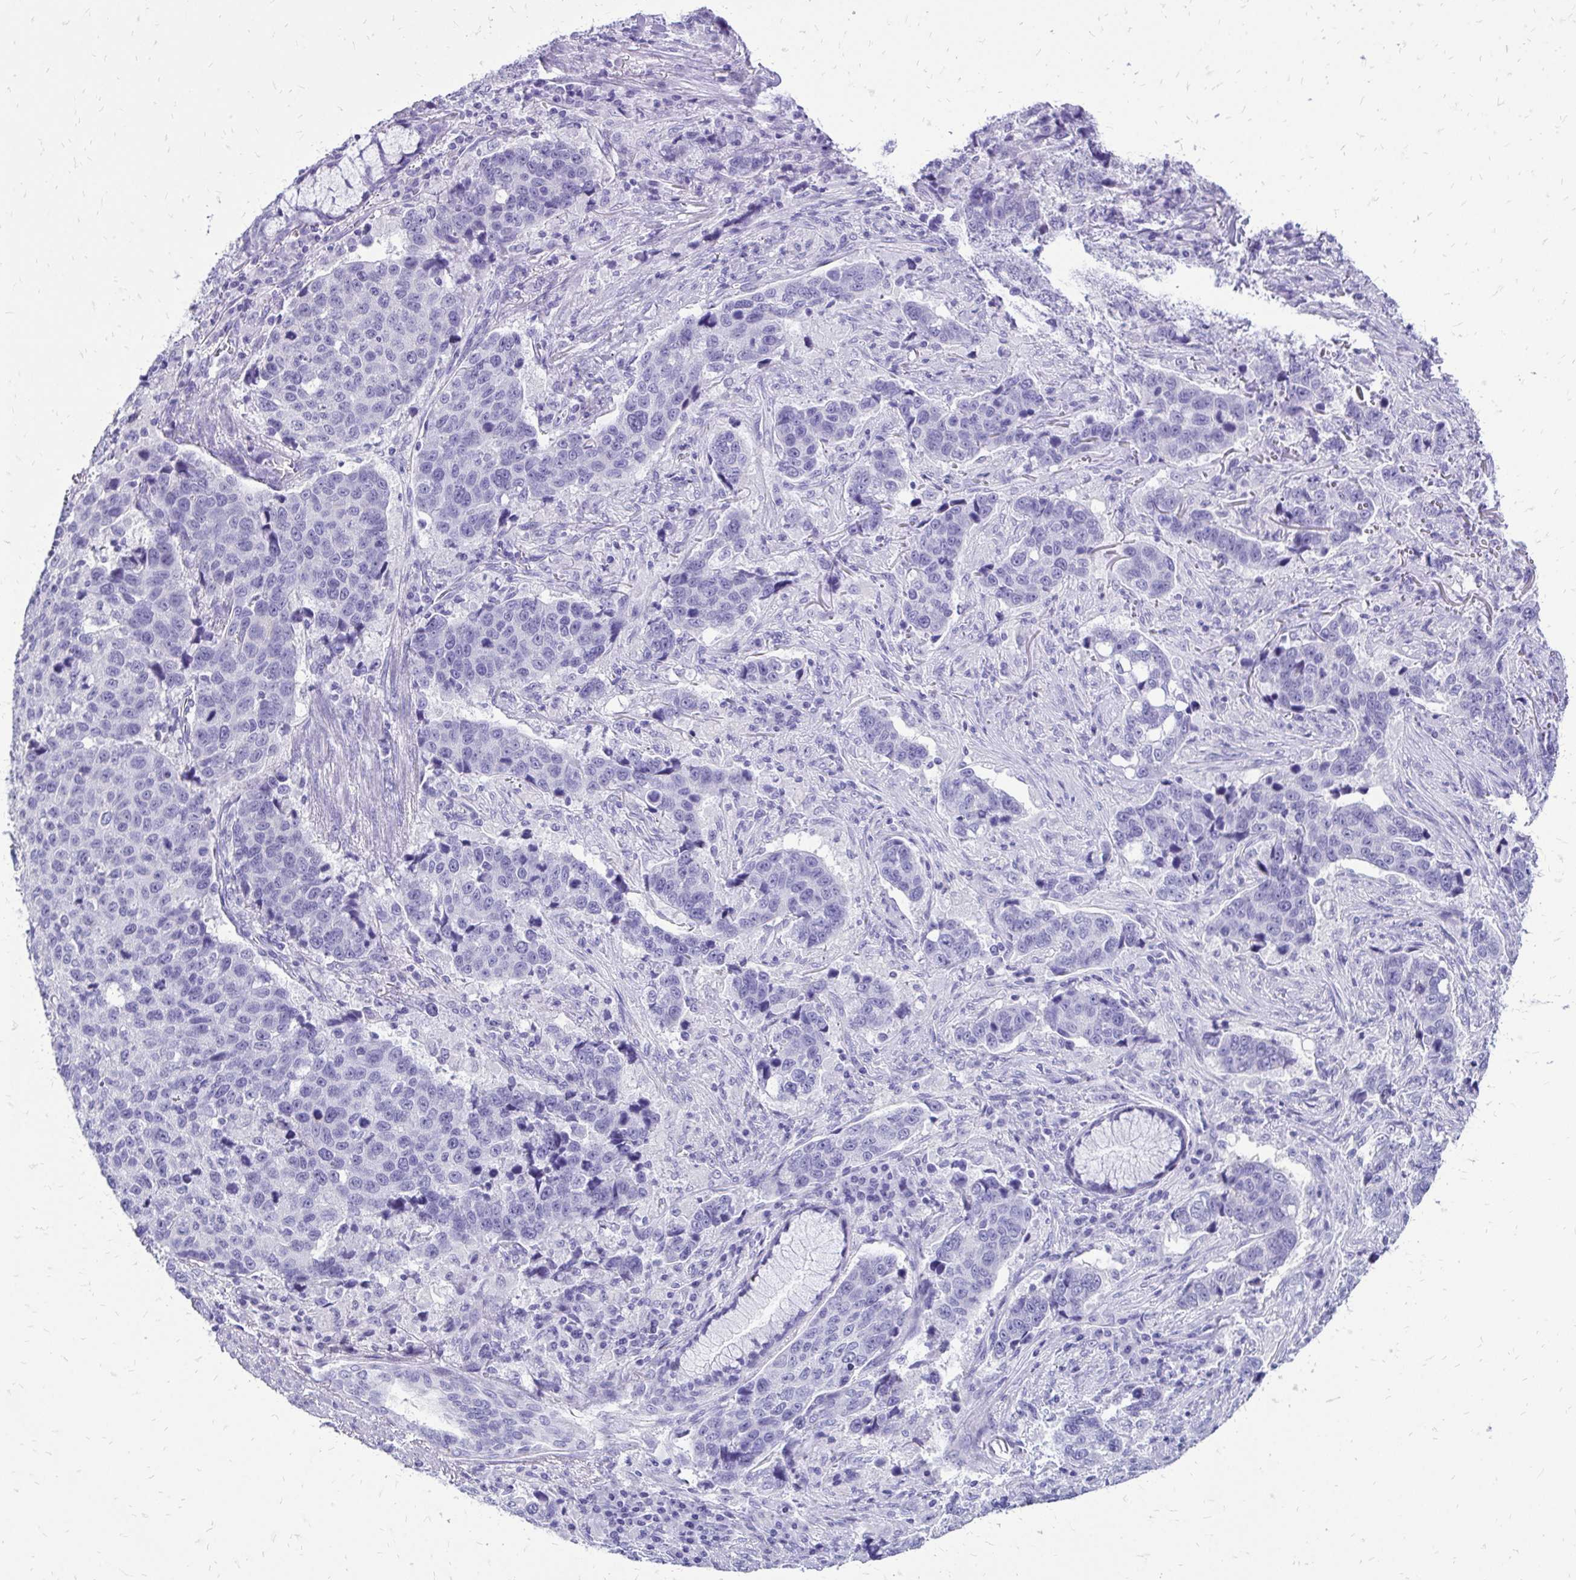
{"staining": {"intensity": "negative", "quantity": "none", "location": "none"}, "tissue": "lung cancer", "cell_type": "Tumor cells", "image_type": "cancer", "snomed": [{"axis": "morphology", "description": "Squamous cell carcinoma, NOS"}, {"axis": "topography", "description": "Lymph node"}, {"axis": "topography", "description": "Lung"}], "caption": "Image shows no protein expression in tumor cells of lung squamous cell carcinoma tissue.", "gene": "SLC32A1", "patient": {"sex": "male", "age": 61}}